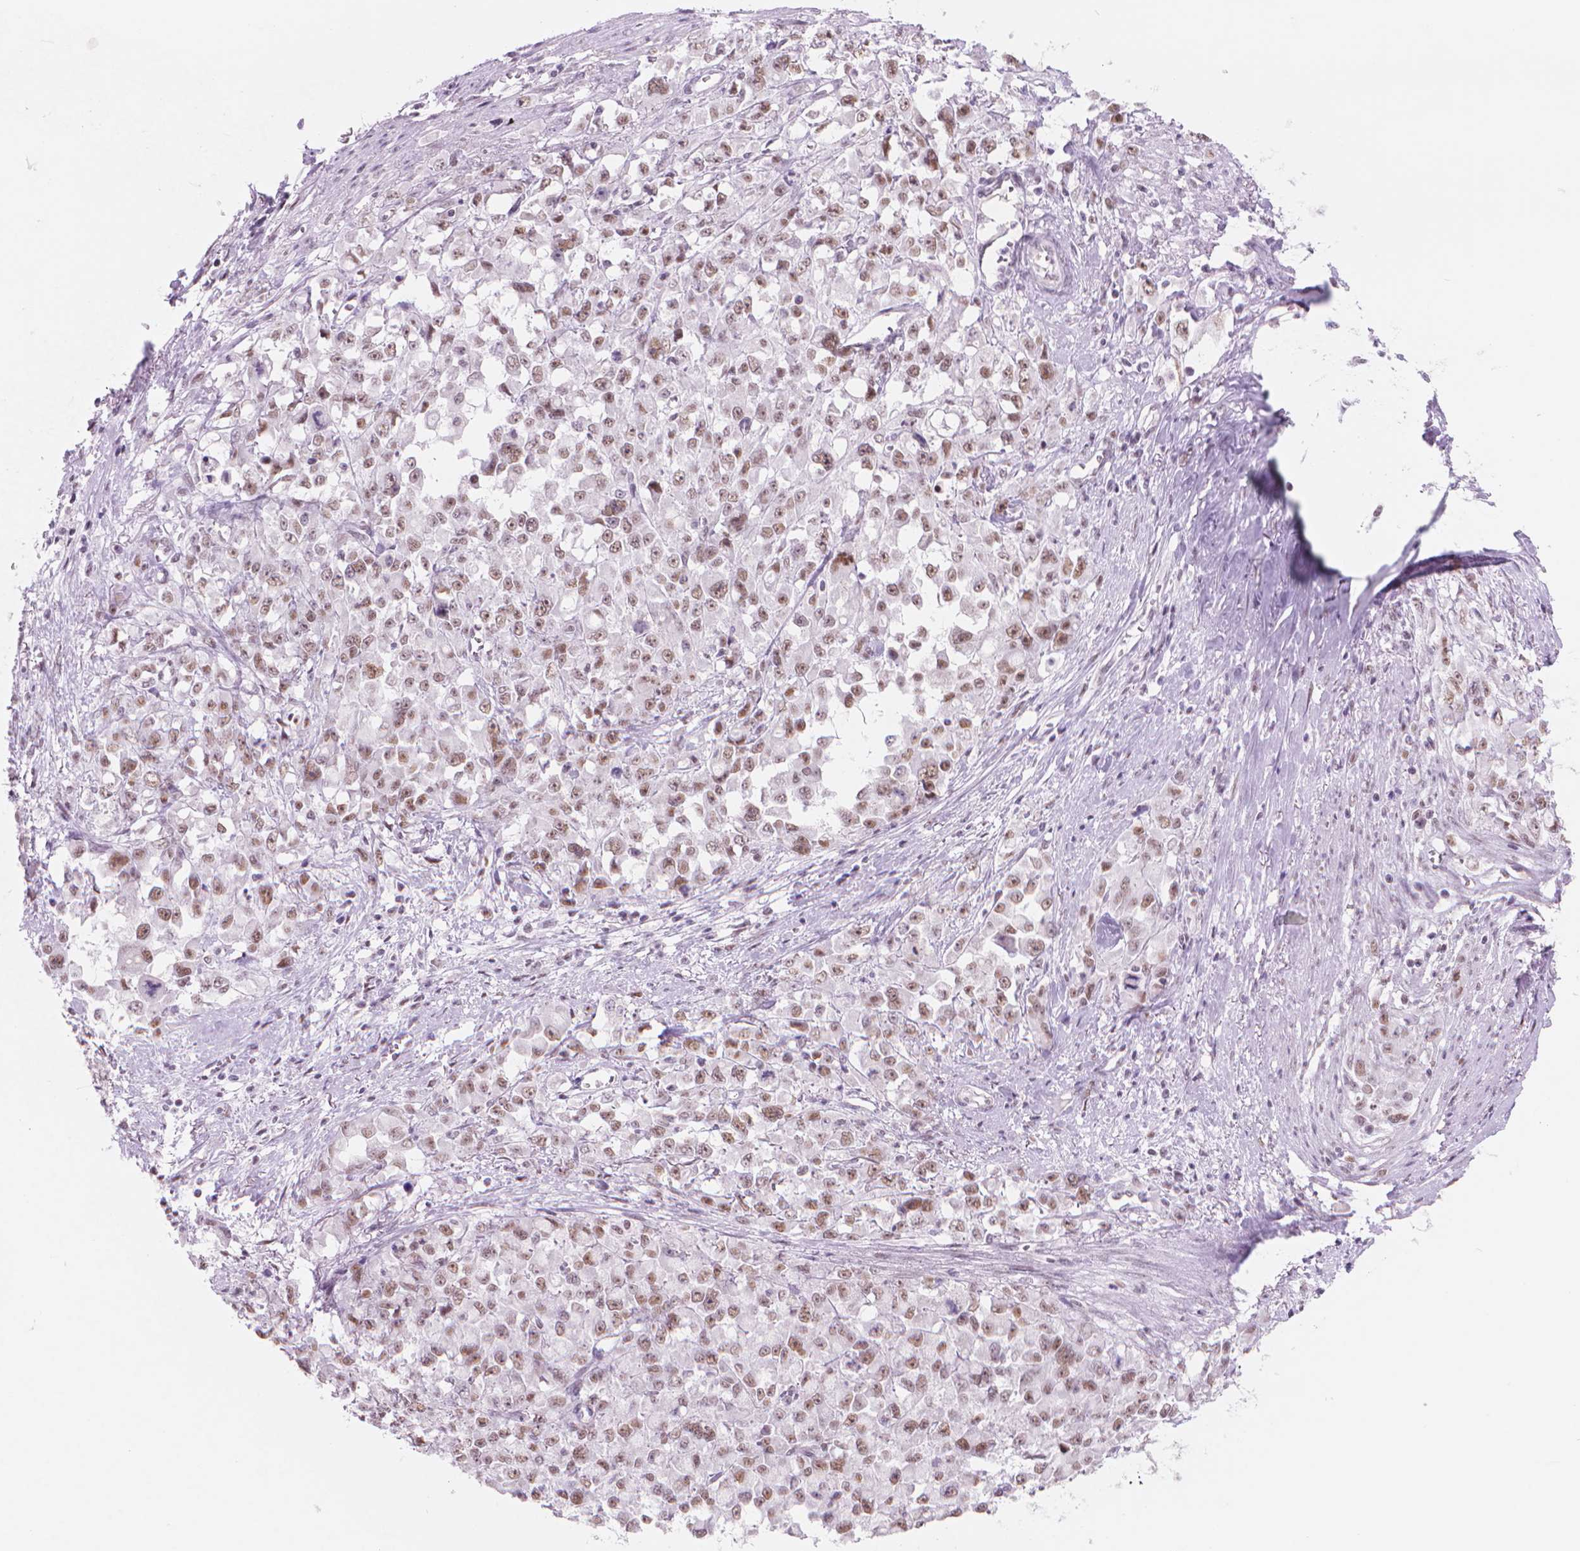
{"staining": {"intensity": "moderate", "quantity": ">75%", "location": "nuclear"}, "tissue": "stomach cancer", "cell_type": "Tumor cells", "image_type": "cancer", "snomed": [{"axis": "morphology", "description": "Adenocarcinoma, NOS"}, {"axis": "topography", "description": "Stomach"}], "caption": "Protein staining by immunohistochemistry shows moderate nuclear positivity in about >75% of tumor cells in stomach adenocarcinoma.", "gene": "POLR3D", "patient": {"sex": "female", "age": 76}}